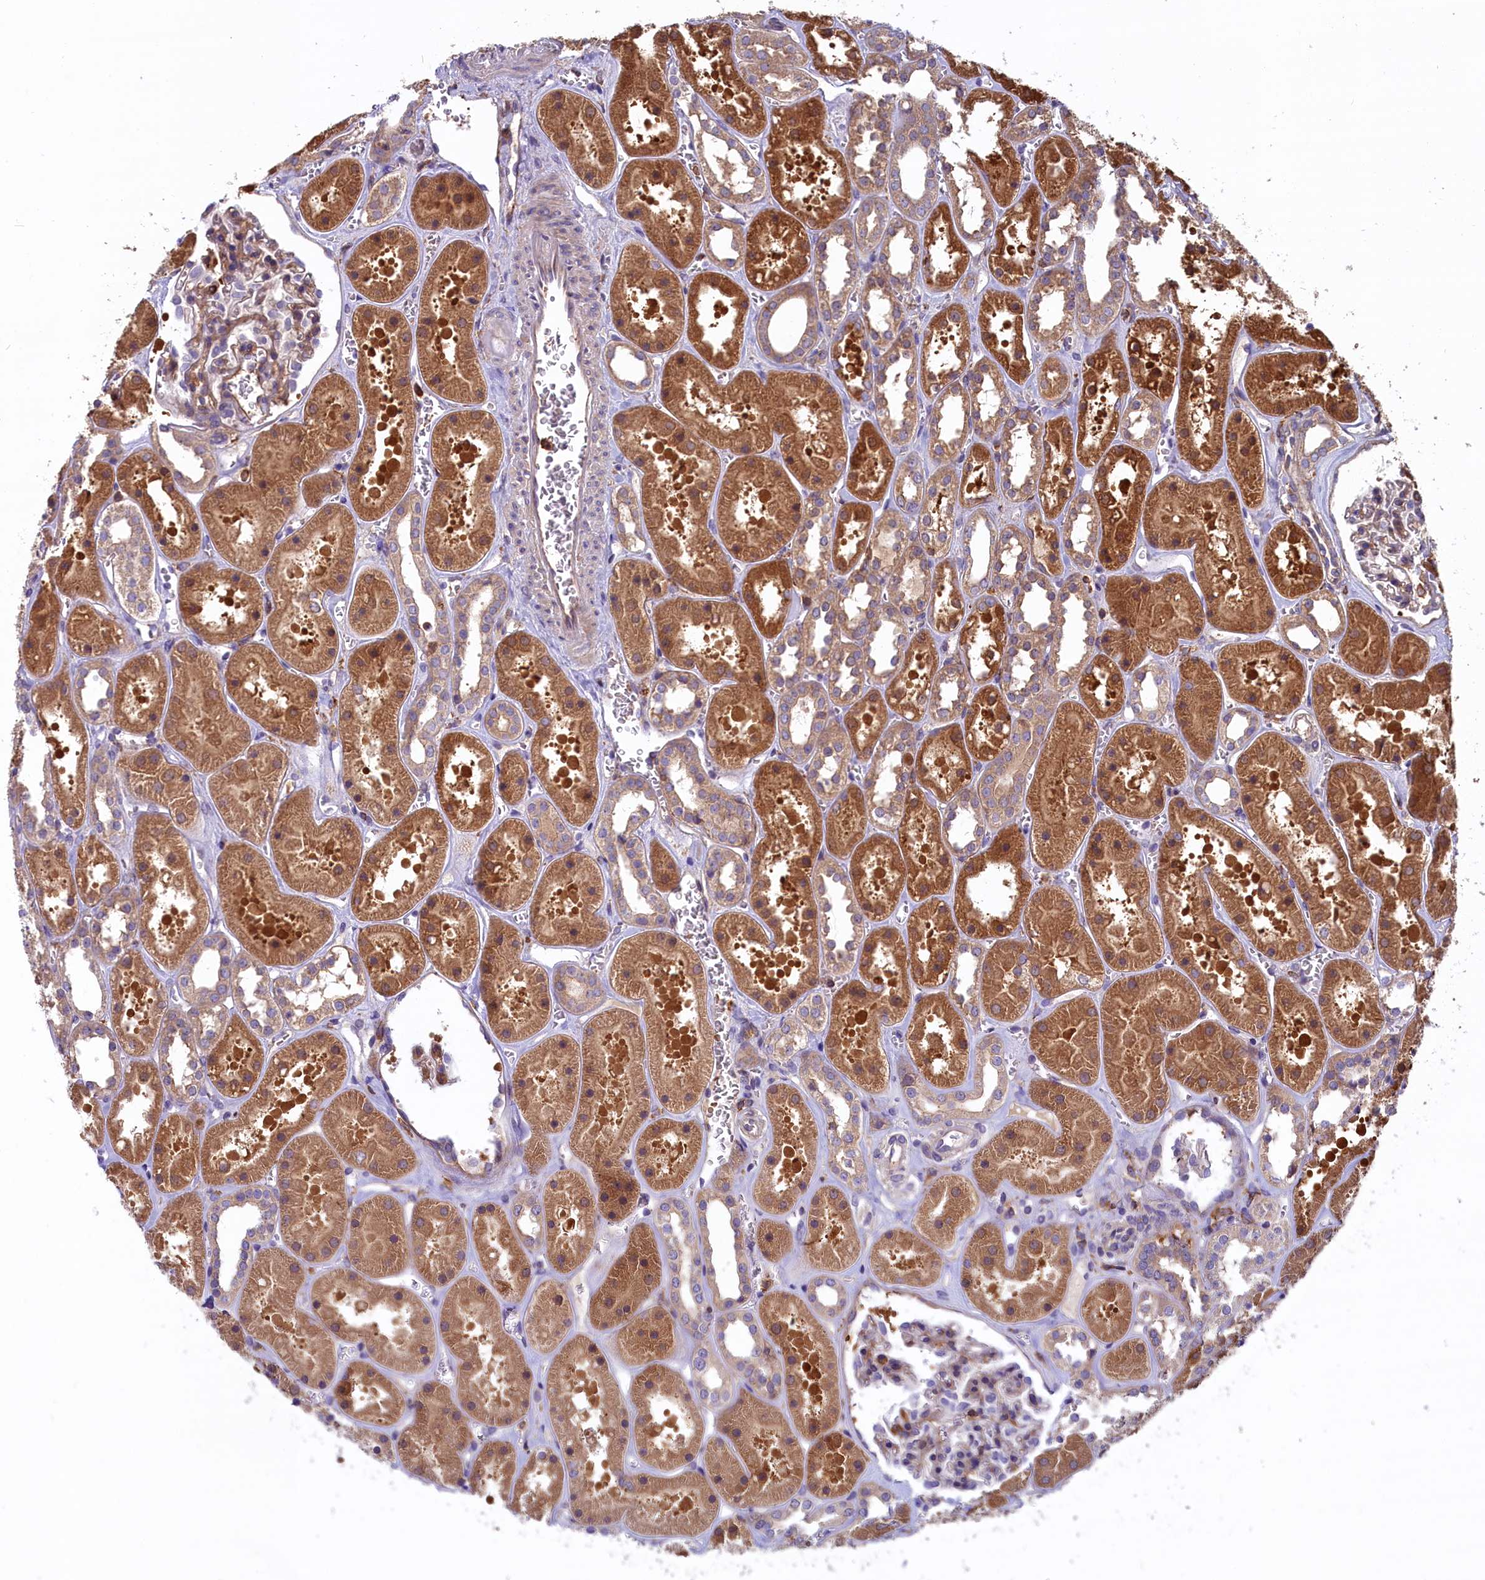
{"staining": {"intensity": "moderate", "quantity": "<25%", "location": "cytoplasmic/membranous"}, "tissue": "kidney", "cell_type": "Cells in glomeruli", "image_type": "normal", "snomed": [{"axis": "morphology", "description": "Normal tissue, NOS"}, {"axis": "topography", "description": "Kidney"}], "caption": "A histopathology image of kidney stained for a protein shows moderate cytoplasmic/membranous brown staining in cells in glomeruli. Nuclei are stained in blue.", "gene": "MYO9B", "patient": {"sex": "female", "age": 41}}